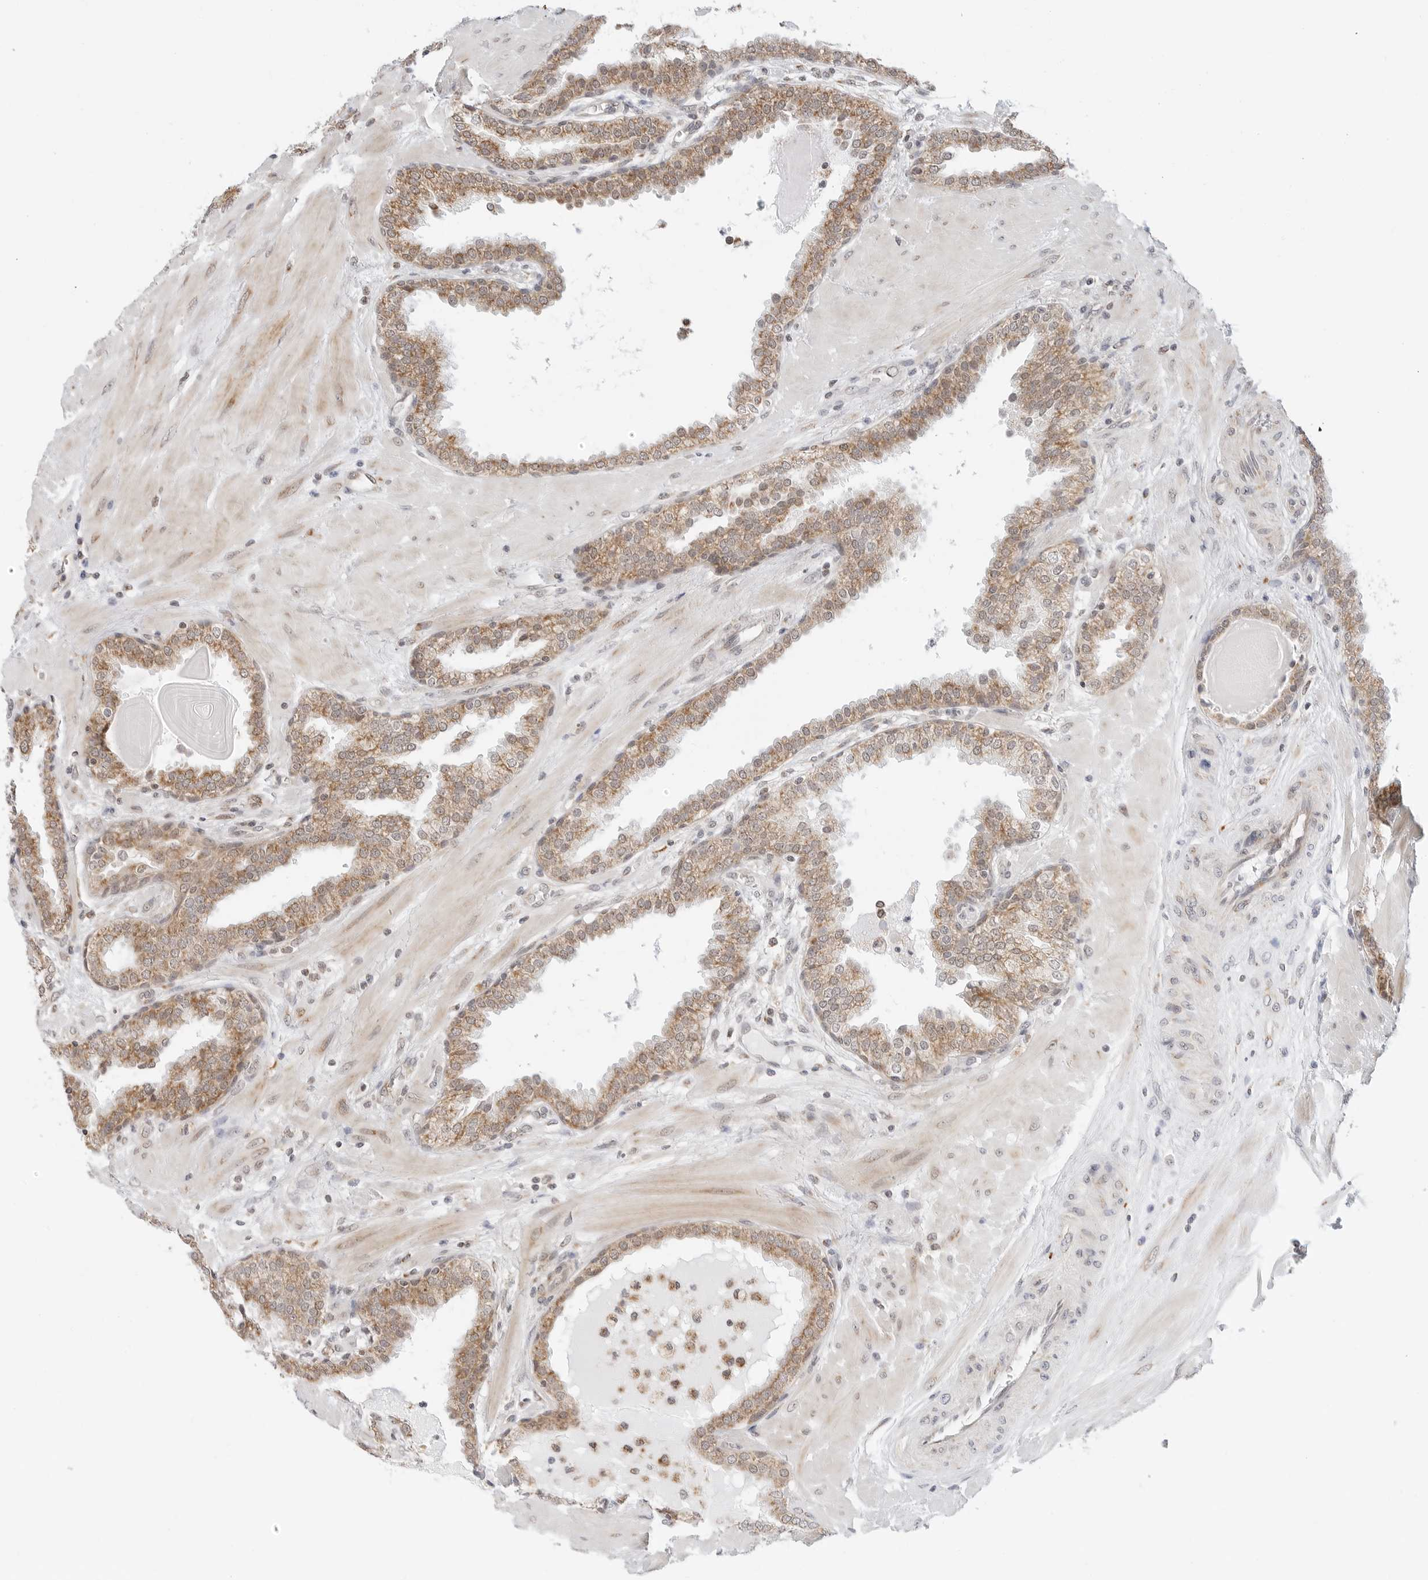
{"staining": {"intensity": "moderate", "quantity": ">75%", "location": "cytoplasmic/membranous"}, "tissue": "prostate", "cell_type": "Glandular cells", "image_type": "normal", "snomed": [{"axis": "morphology", "description": "Normal tissue, NOS"}, {"axis": "topography", "description": "Prostate"}], "caption": "Unremarkable prostate displays moderate cytoplasmic/membranous expression in about >75% of glandular cells.", "gene": "POLR3GL", "patient": {"sex": "male", "age": 51}}